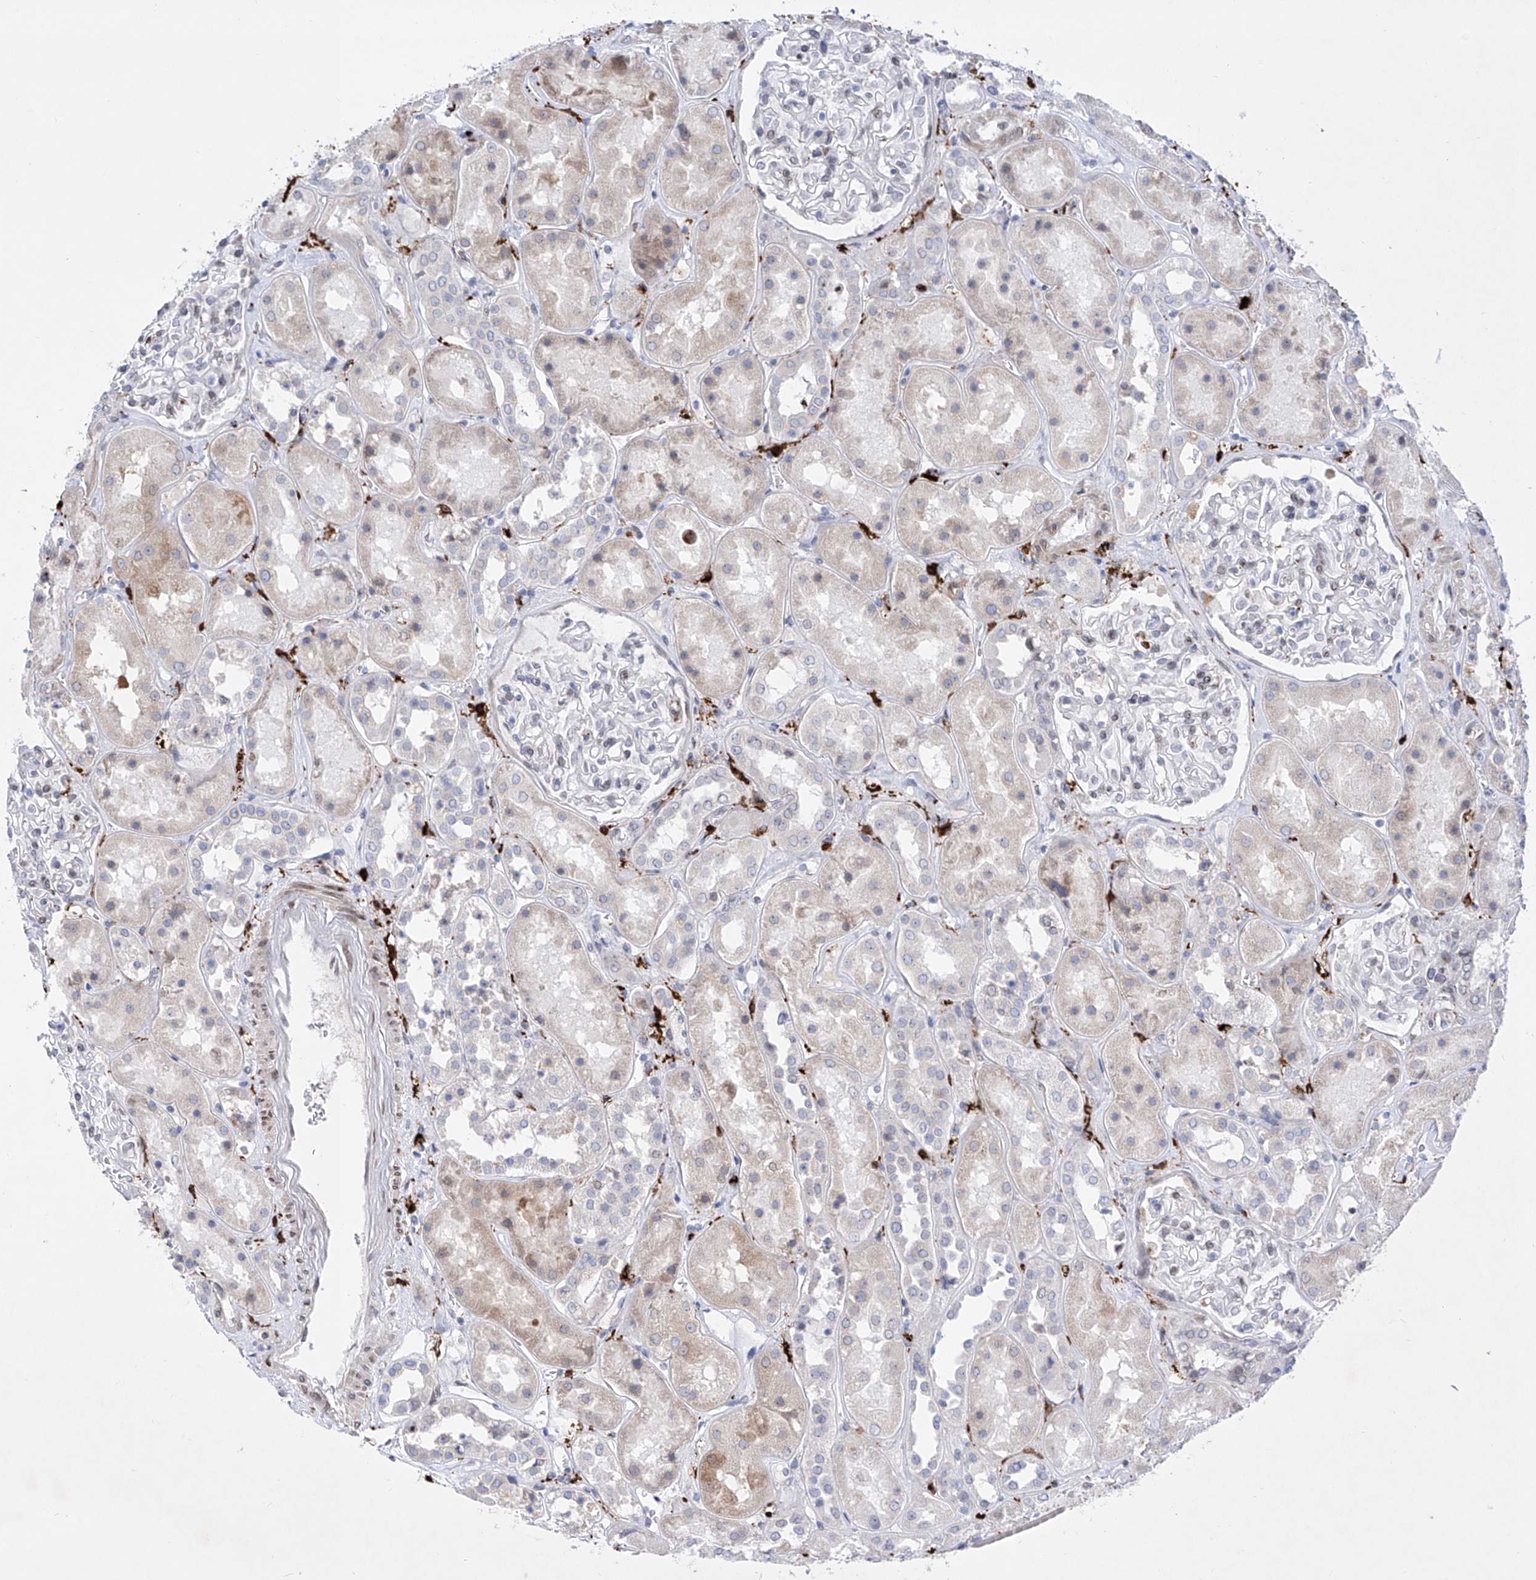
{"staining": {"intensity": "negative", "quantity": "none", "location": "none"}, "tissue": "kidney", "cell_type": "Cells in glomeruli", "image_type": "normal", "snomed": [{"axis": "morphology", "description": "Normal tissue, NOS"}, {"axis": "topography", "description": "Kidney"}], "caption": "Immunohistochemical staining of normal human kidney exhibits no significant staining in cells in glomeruli. (Immunohistochemistry (ihc), brightfield microscopy, high magnification).", "gene": "LCLAT1", "patient": {"sex": "male", "age": 70}}